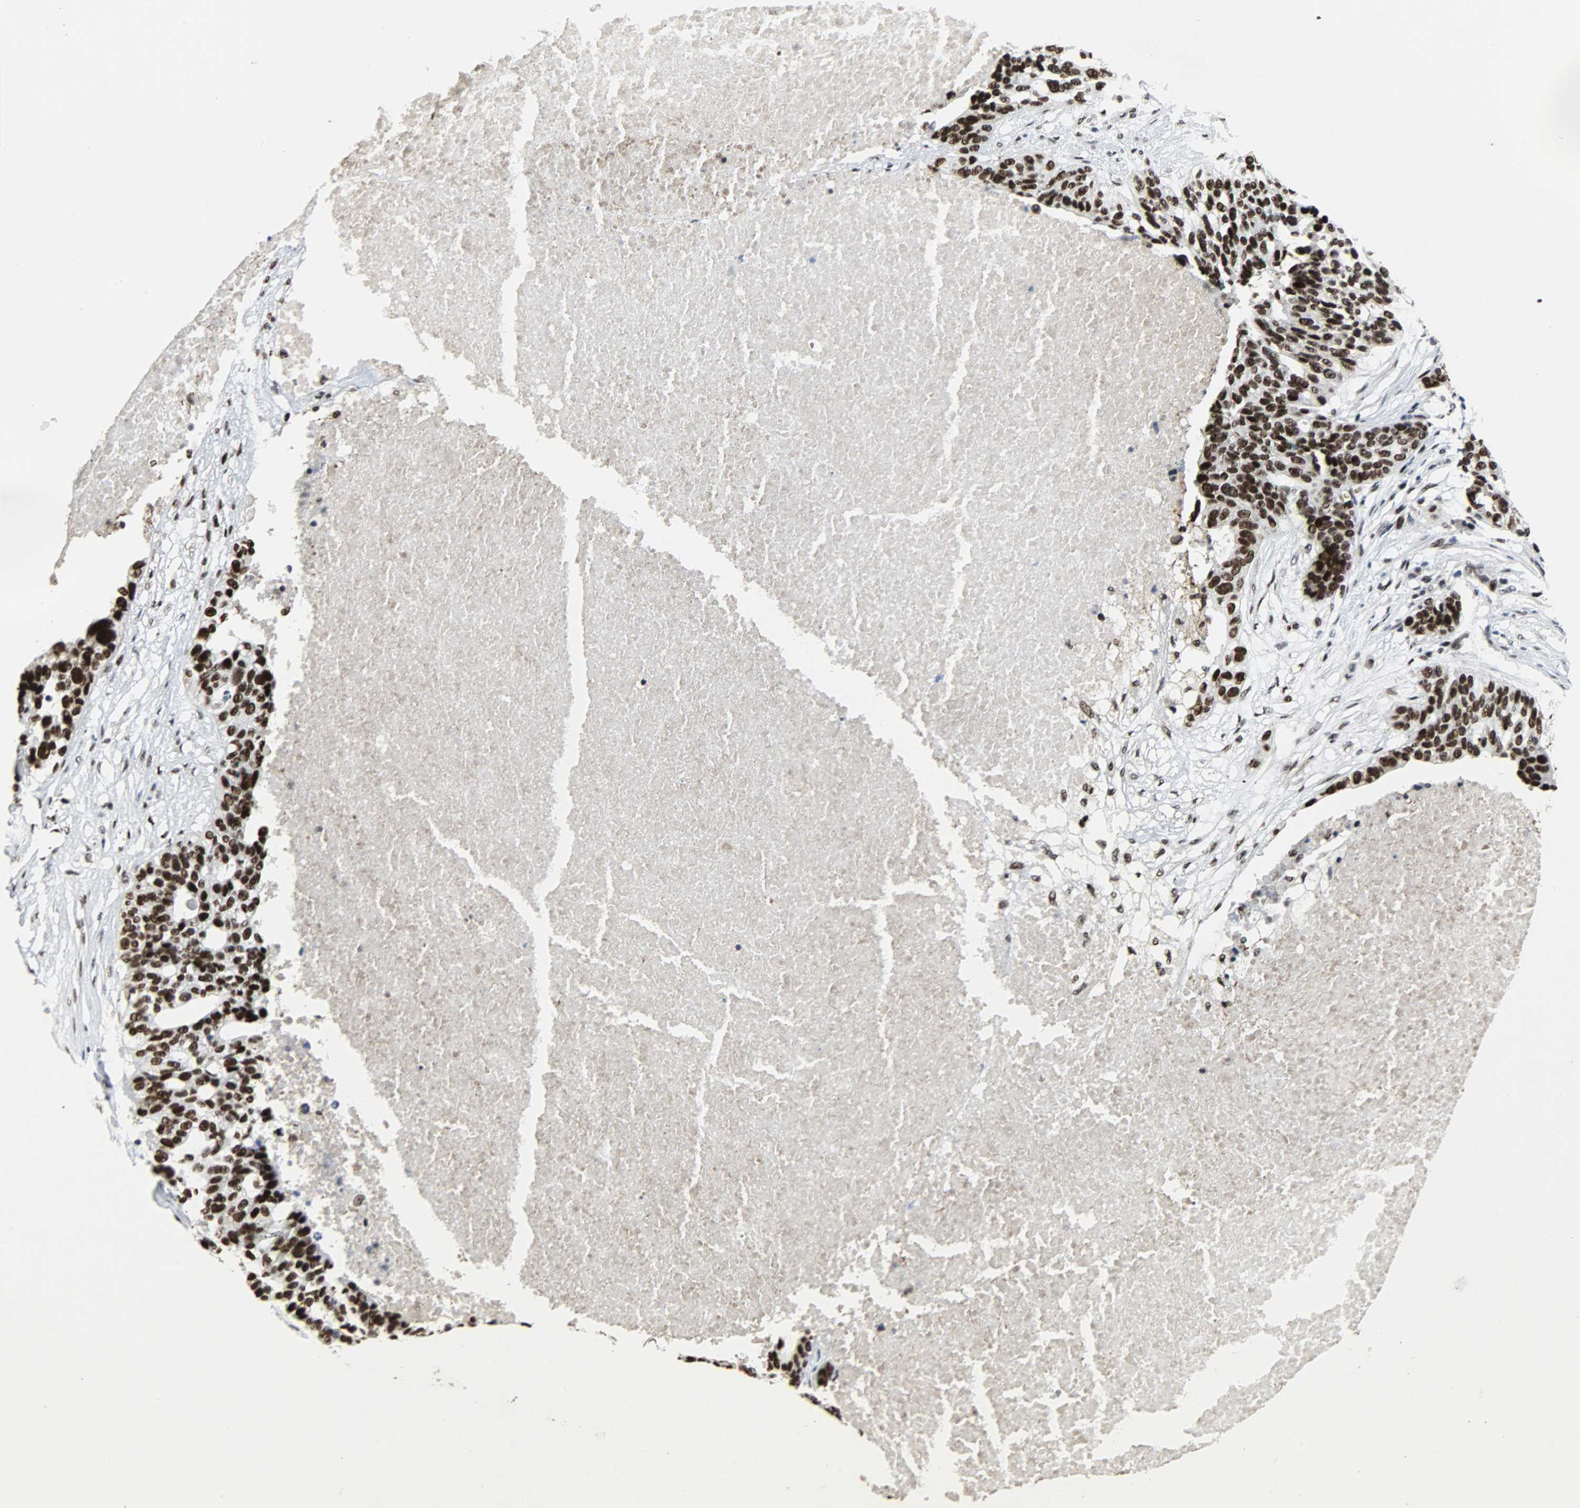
{"staining": {"intensity": "strong", "quantity": ">75%", "location": "nuclear"}, "tissue": "ovarian cancer", "cell_type": "Tumor cells", "image_type": "cancer", "snomed": [{"axis": "morphology", "description": "Cystadenocarcinoma, serous, NOS"}, {"axis": "topography", "description": "Ovary"}], "caption": "Immunohistochemistry (IHC) staining of ovarian cancer, which reveals high levels of strong nuclear staining in about >75% of tumor cells indicating strong nuclear protein positivity. The staining was performed using DAB (3,3'-diaminobenzidine) (brown) for protein detection and nuclei were counterstained in hematoxylin (blue).", "gene": "SSB", "patient": {"sex": "female", "age": 59}}